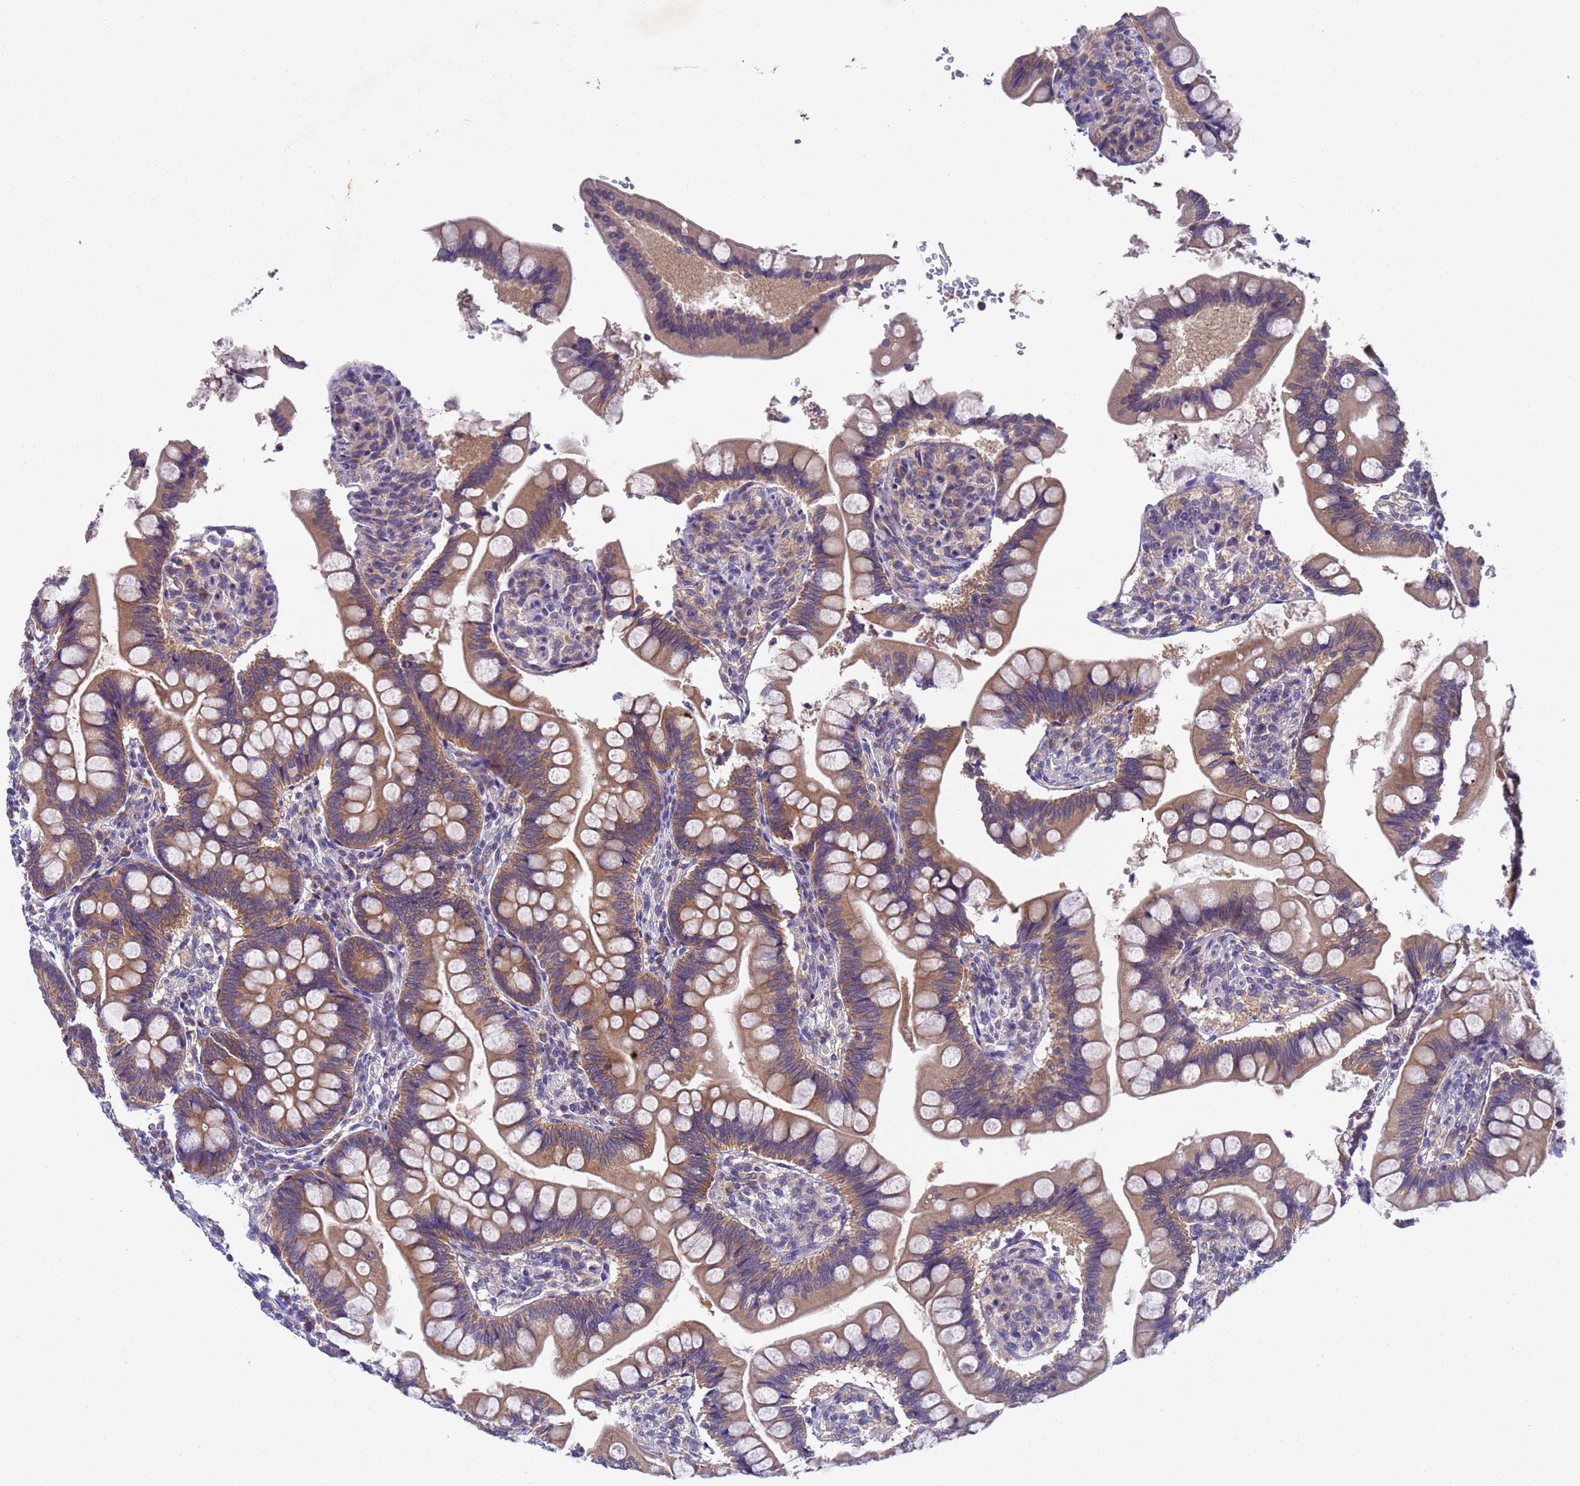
{"staining": {"intensity": "moderate", "quantity": ">75%", "location": "cytoplasmic/membranous"}, "tissue": "small intestine", "cell_type": "Glandular cells", "image_type": "normal", "snomed": [{"axis": "morphology", "description": "Normal tissue, NOS"}, {"axis": "topography", "description": "Small intestine"}], "caption": "A medium amount of moderate cytoplasmic/membranous staining is appreciated in approximately >75% of glandular cells in benign small intestine.", "gene": "DCAF12L1", "patient": {"sex": "male", "age": 7}}